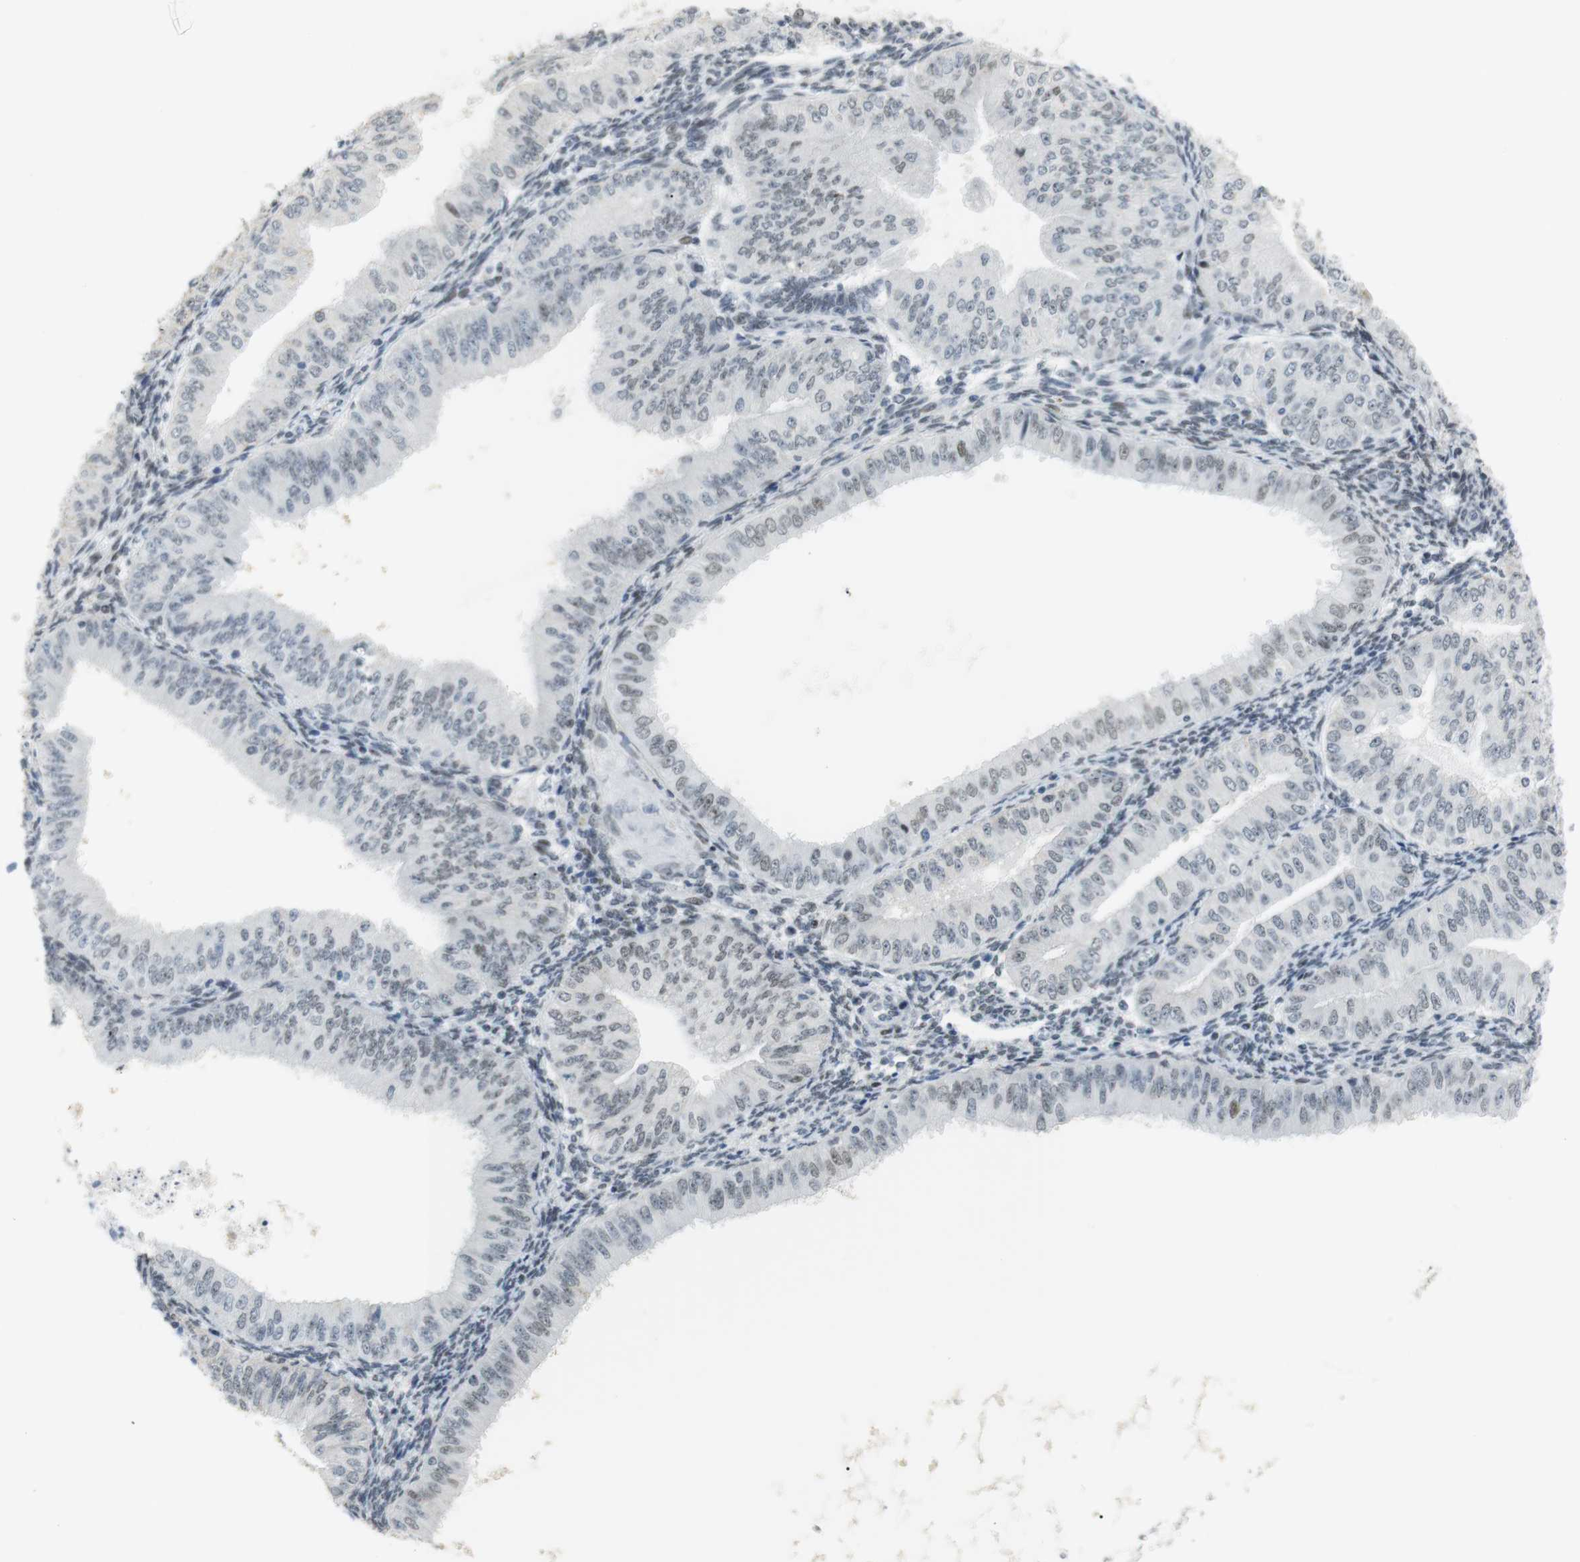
{"staining": {"intensity": "weak", "quantity": "<25%", "location": "nuclear"}, "tissue": "endometrial cancer", "cell_type": "Tumor cells", "image_type": "cancer", "snomed": [{"axis": "morphology", "description": "Normal tissue, NOS"}, {"axis": "morphology", "description": "Adenocarcinoma, NOS"}, {"axis": "topography", "description": "Endometrium"}], "caption": "Endometrial cancer was stained to show a protein in brown. There is no significant positivity in tumor cells.", "gene": "BMI1", "patient": {"sex": "female", "age": 53}}